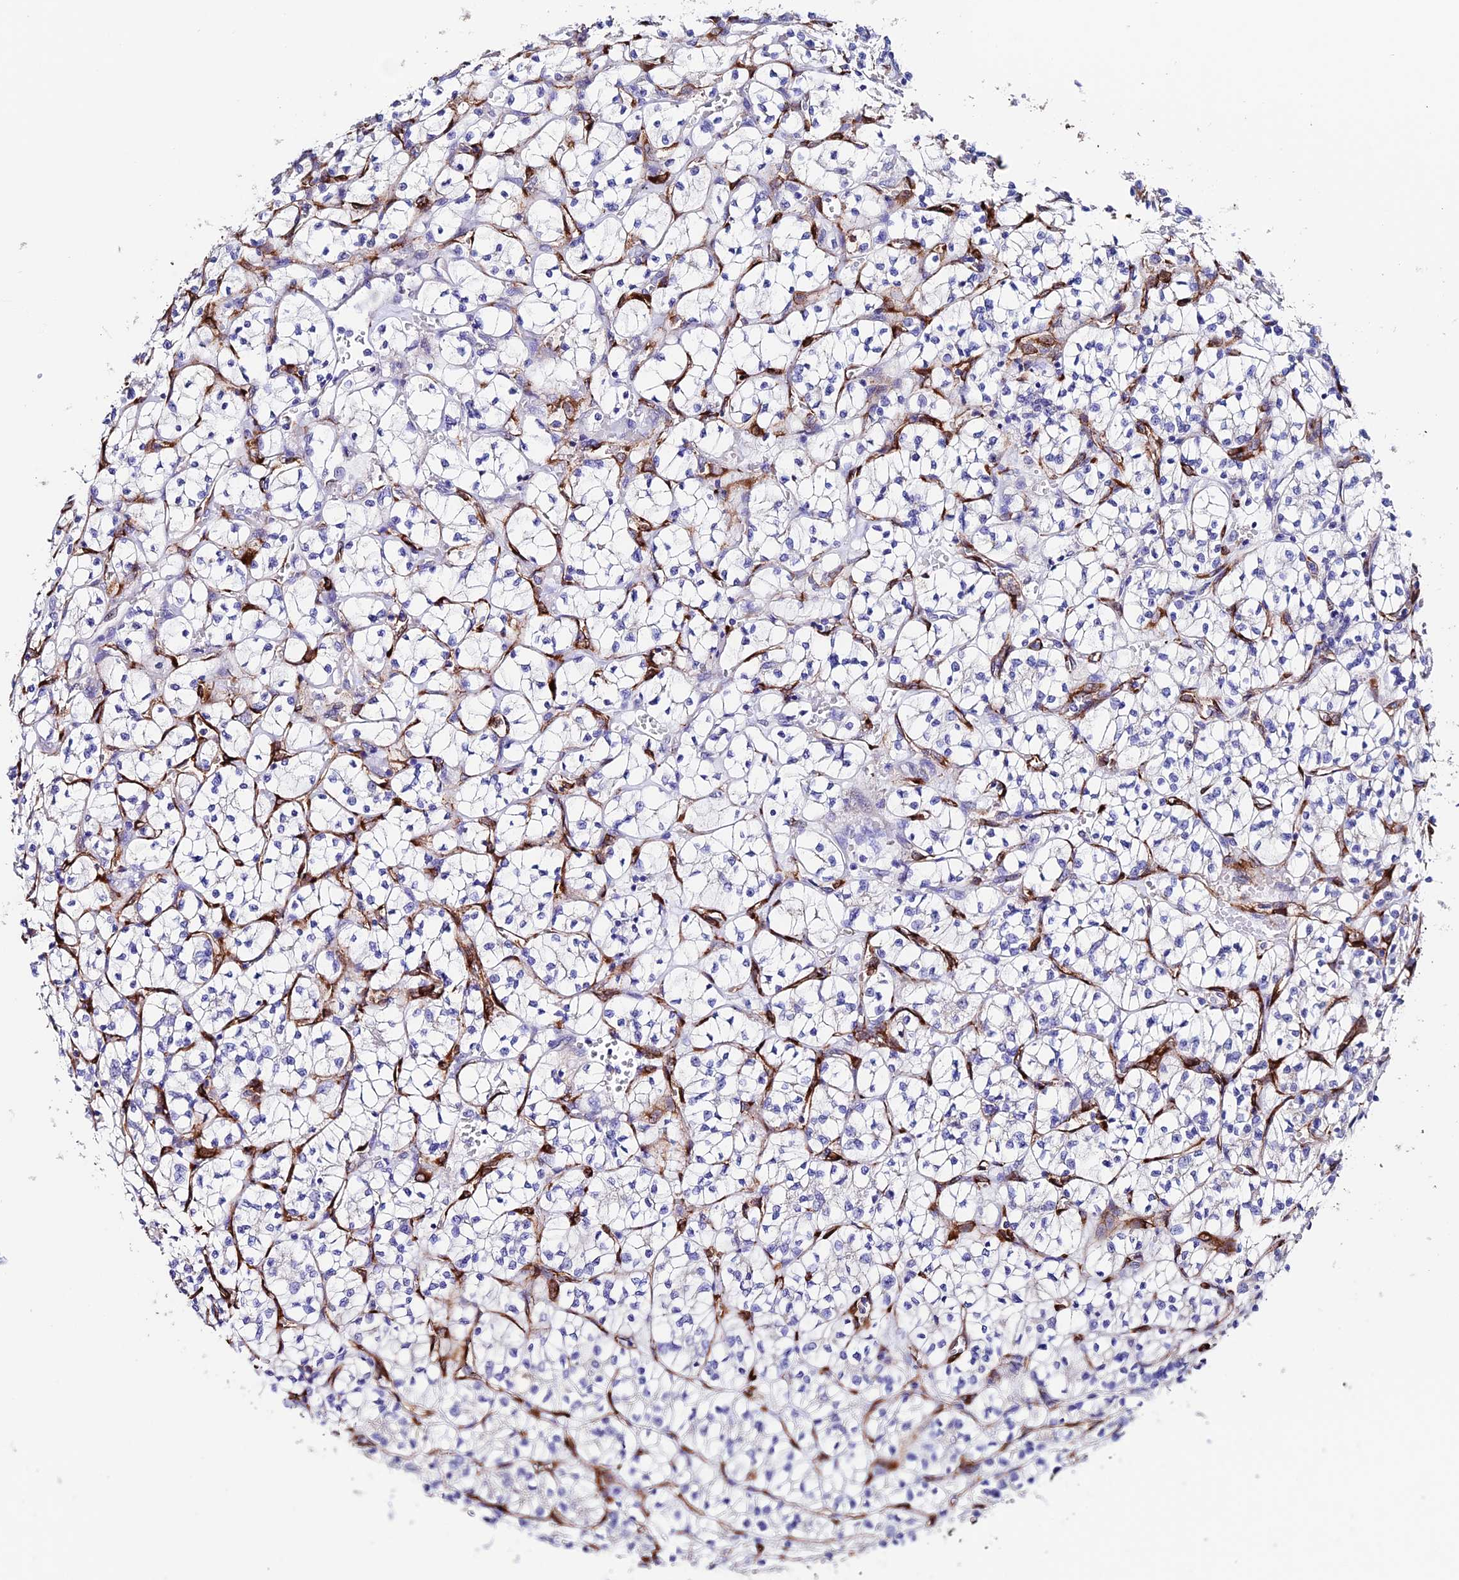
{"staining": {"intensity": "negative", "quantity": "none", "location": "none"}, "tissue": "renal cancer", "cell_type": "Tumor cells", "image_type": "cancer", "snomed": [{"axis": "morphology", "description": "Adenocarcinoma, NOS"}, {"axis": "topography", "description": "Kidney"}], "caption": "Tumor cells are negative for brown protein staining in renal adenocarcinoma.", "gene": "ESM1", "patient": {"sex": "female", "age": 64}}